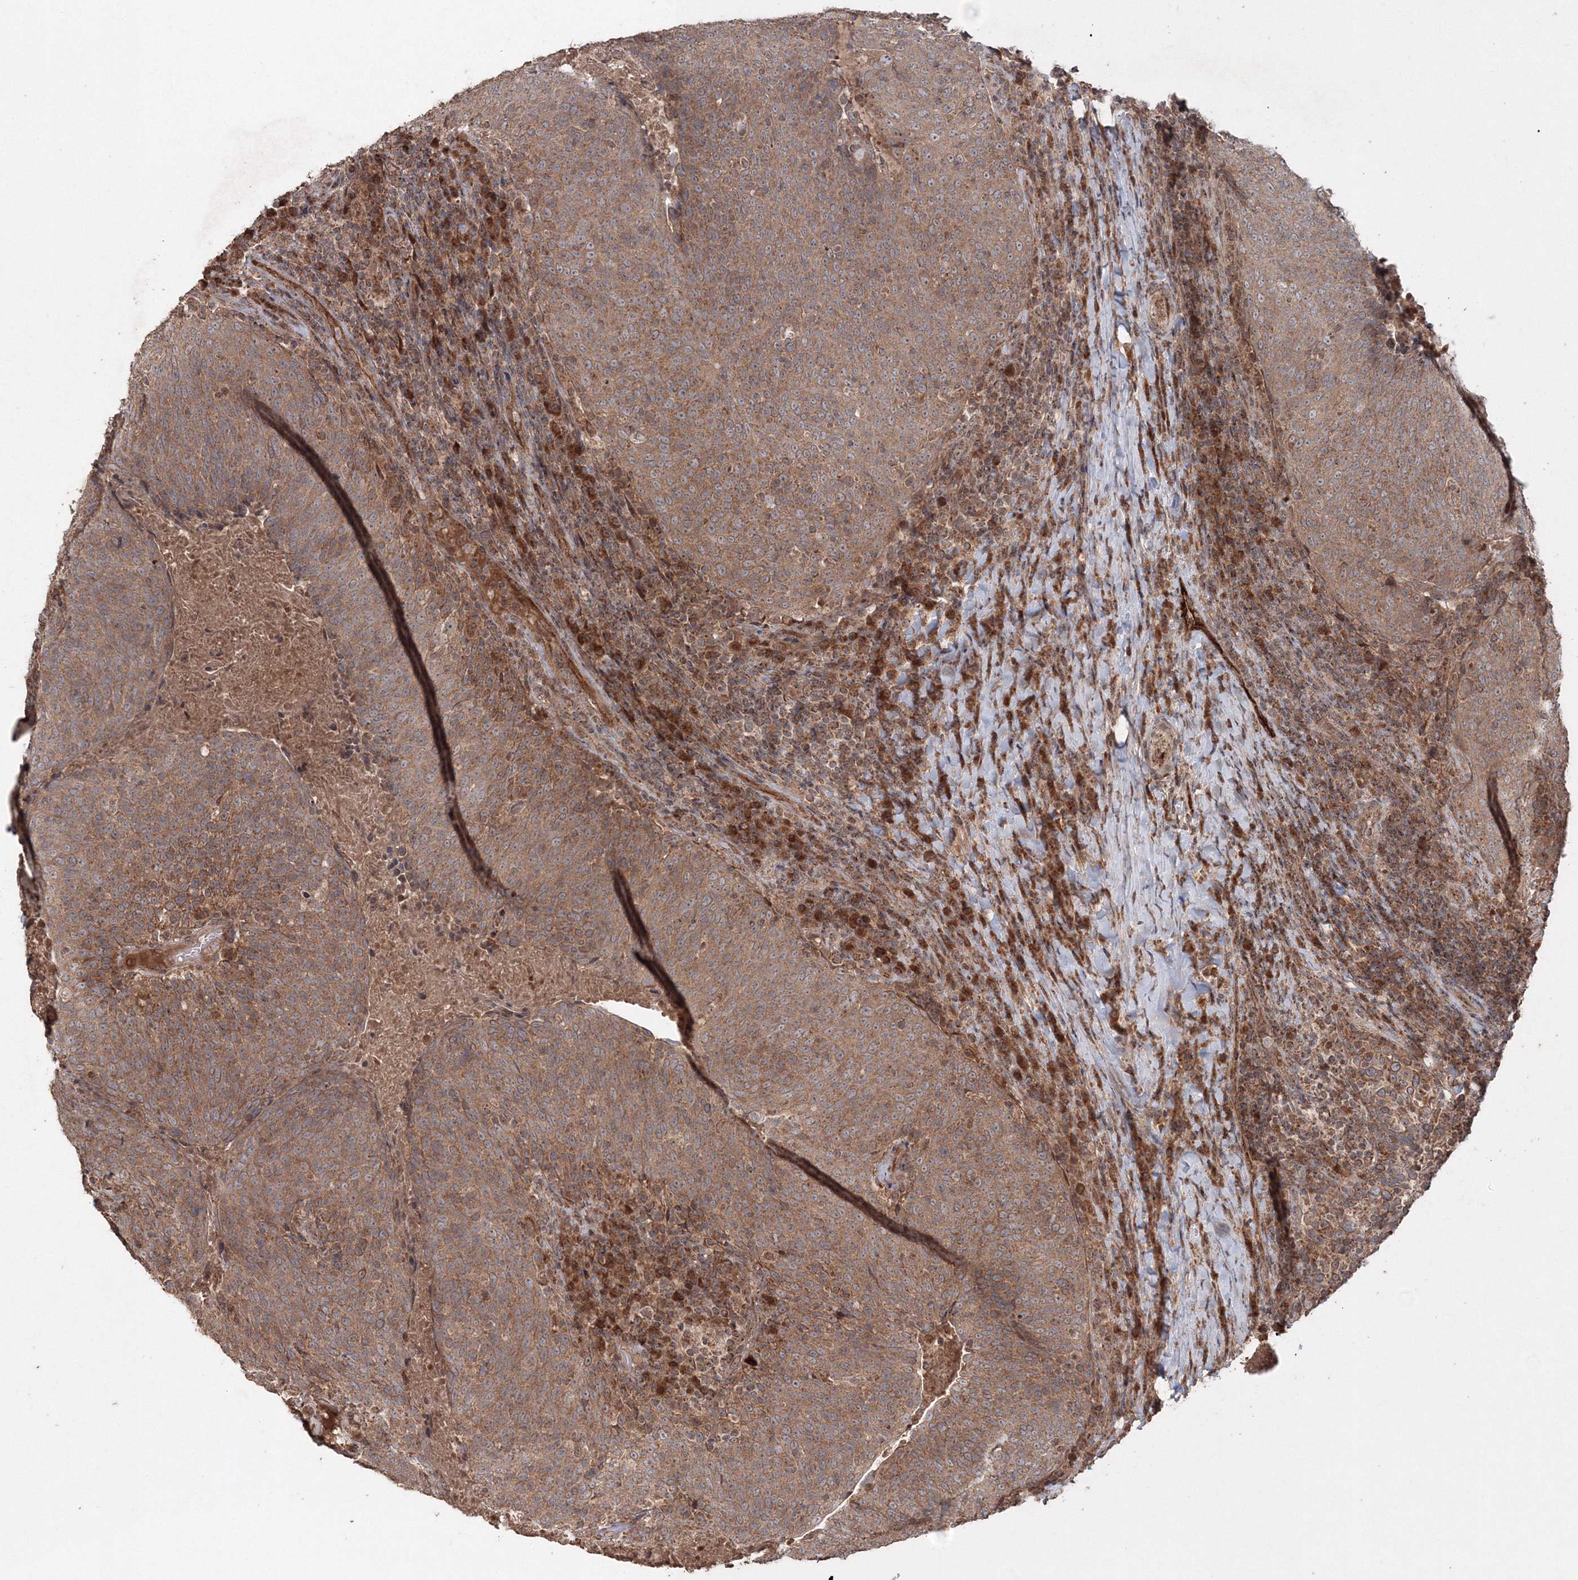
{"staining": {"intensity": "moderate", "quantity": ">75%", "location": "cytoplasmic/membranous"}, "tissue": "head and neck cancer", "cell_type": "Tumor cells", "image_type": "cancer", "snomed": [{"axis": "morphology", "description": "Squamous cell carcinoma, NOS"}, {"axis": "morphology", "description": "Squamous cell carcinoma, metastatic, NOS"}, {"axis": "topography", "description": "Lymph node"}, {"axis": "topography", "description": "Head-Neck"}], "caption": "Human head and neck metastatic squamous cell carcinoma stained with a brown dye demonstrates moderate cytoplasmic/membranous positive positivity in about >75% of tumor cells.", "gene": "ANAPC16", "patient": {"sex": "male", "age": 62}}